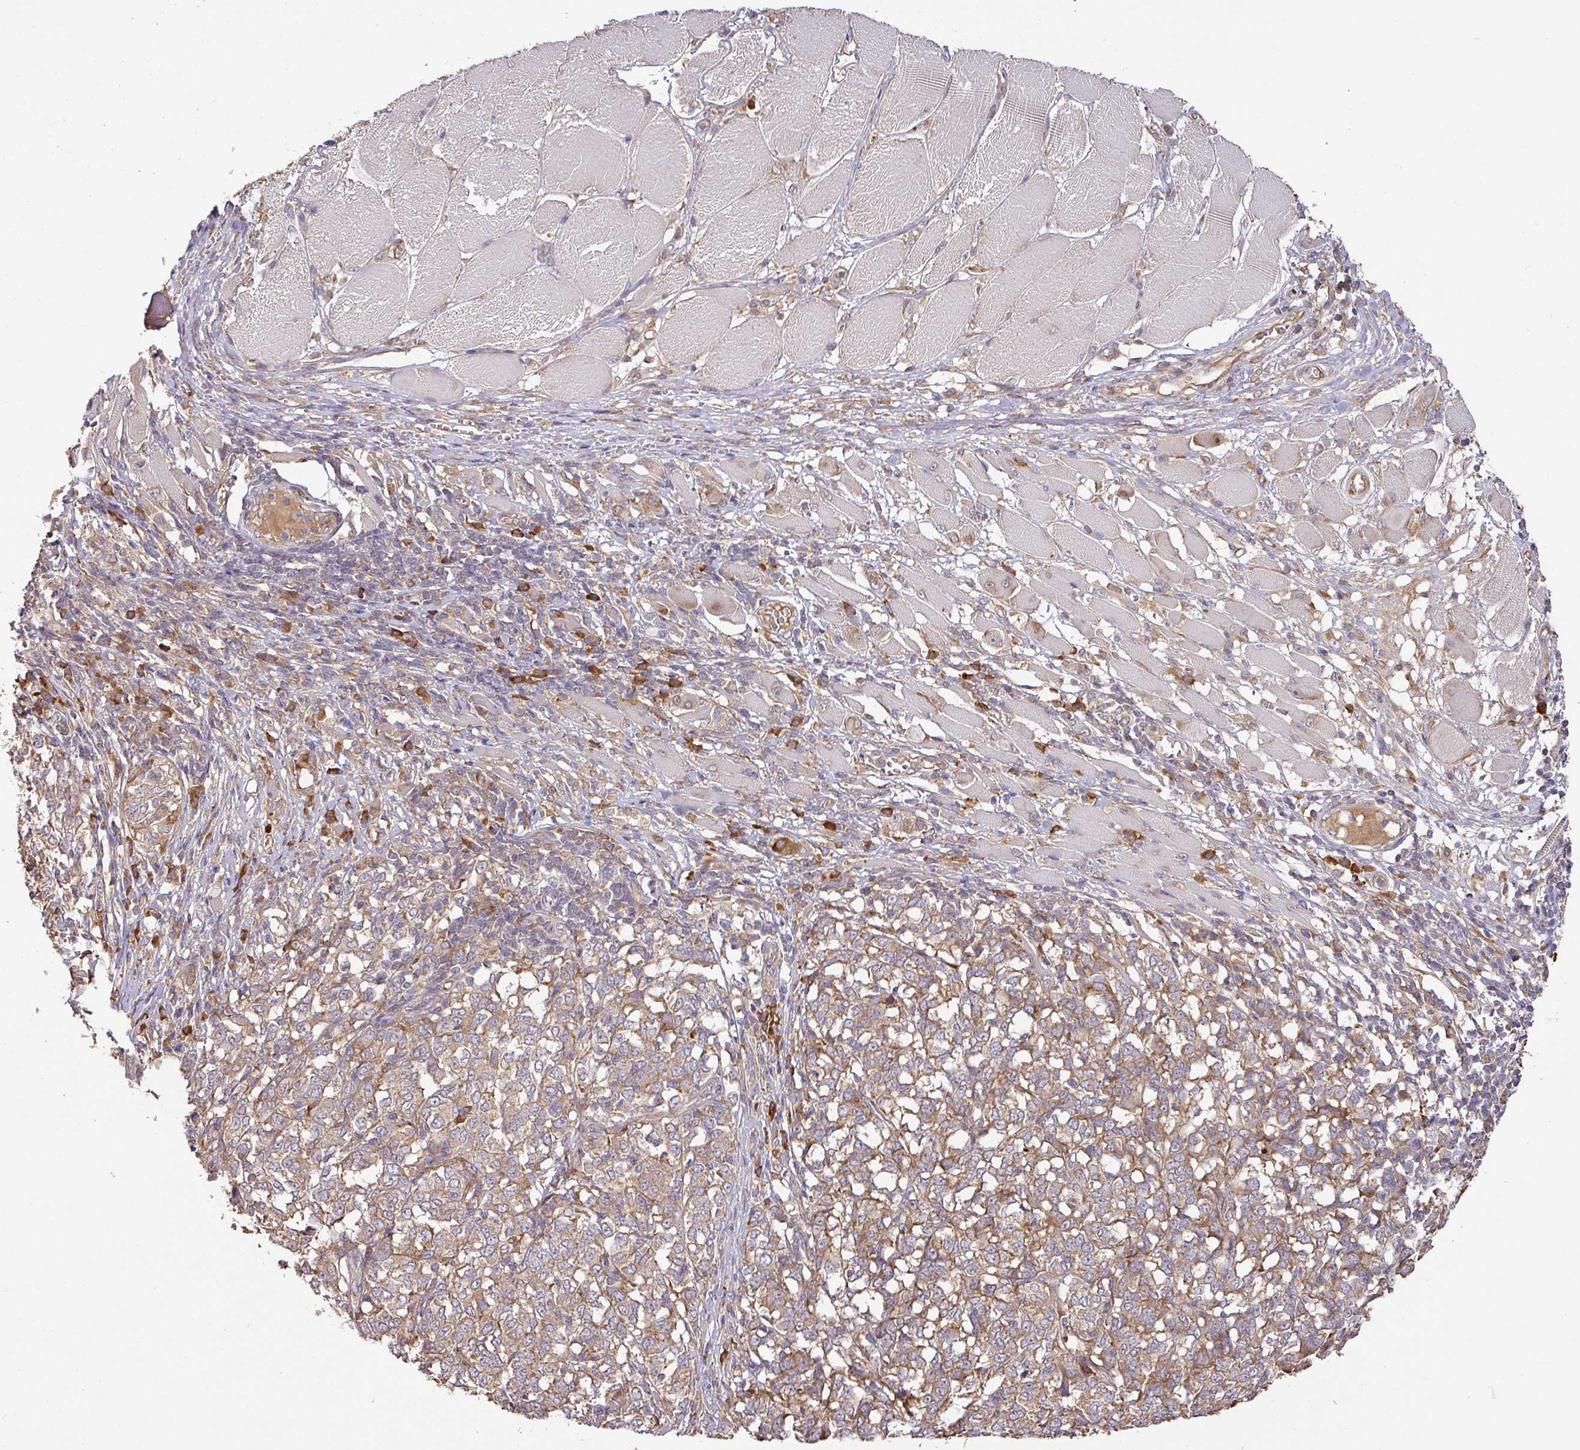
{"staining": {"intensity": "moderate", "quantity": ">75%", "location": "cytoplasmic/membranous"}, "tissue": "melanoma", "cell_type": "Tumor cells", "image_type": "cancer", "snomed": [{"axis": "morphology", "description": "Malignant melanoma, NOS"}, {"axis": "topography", "description": "Skin"}], "caption": "Malignant melanoma stained with immunohistochemistry displays moderate cytoplasmic/membranous staining in approximately >75% of tumor cells.", "gene": "GALP", "patient": {"sex": "female", "age": 72}}